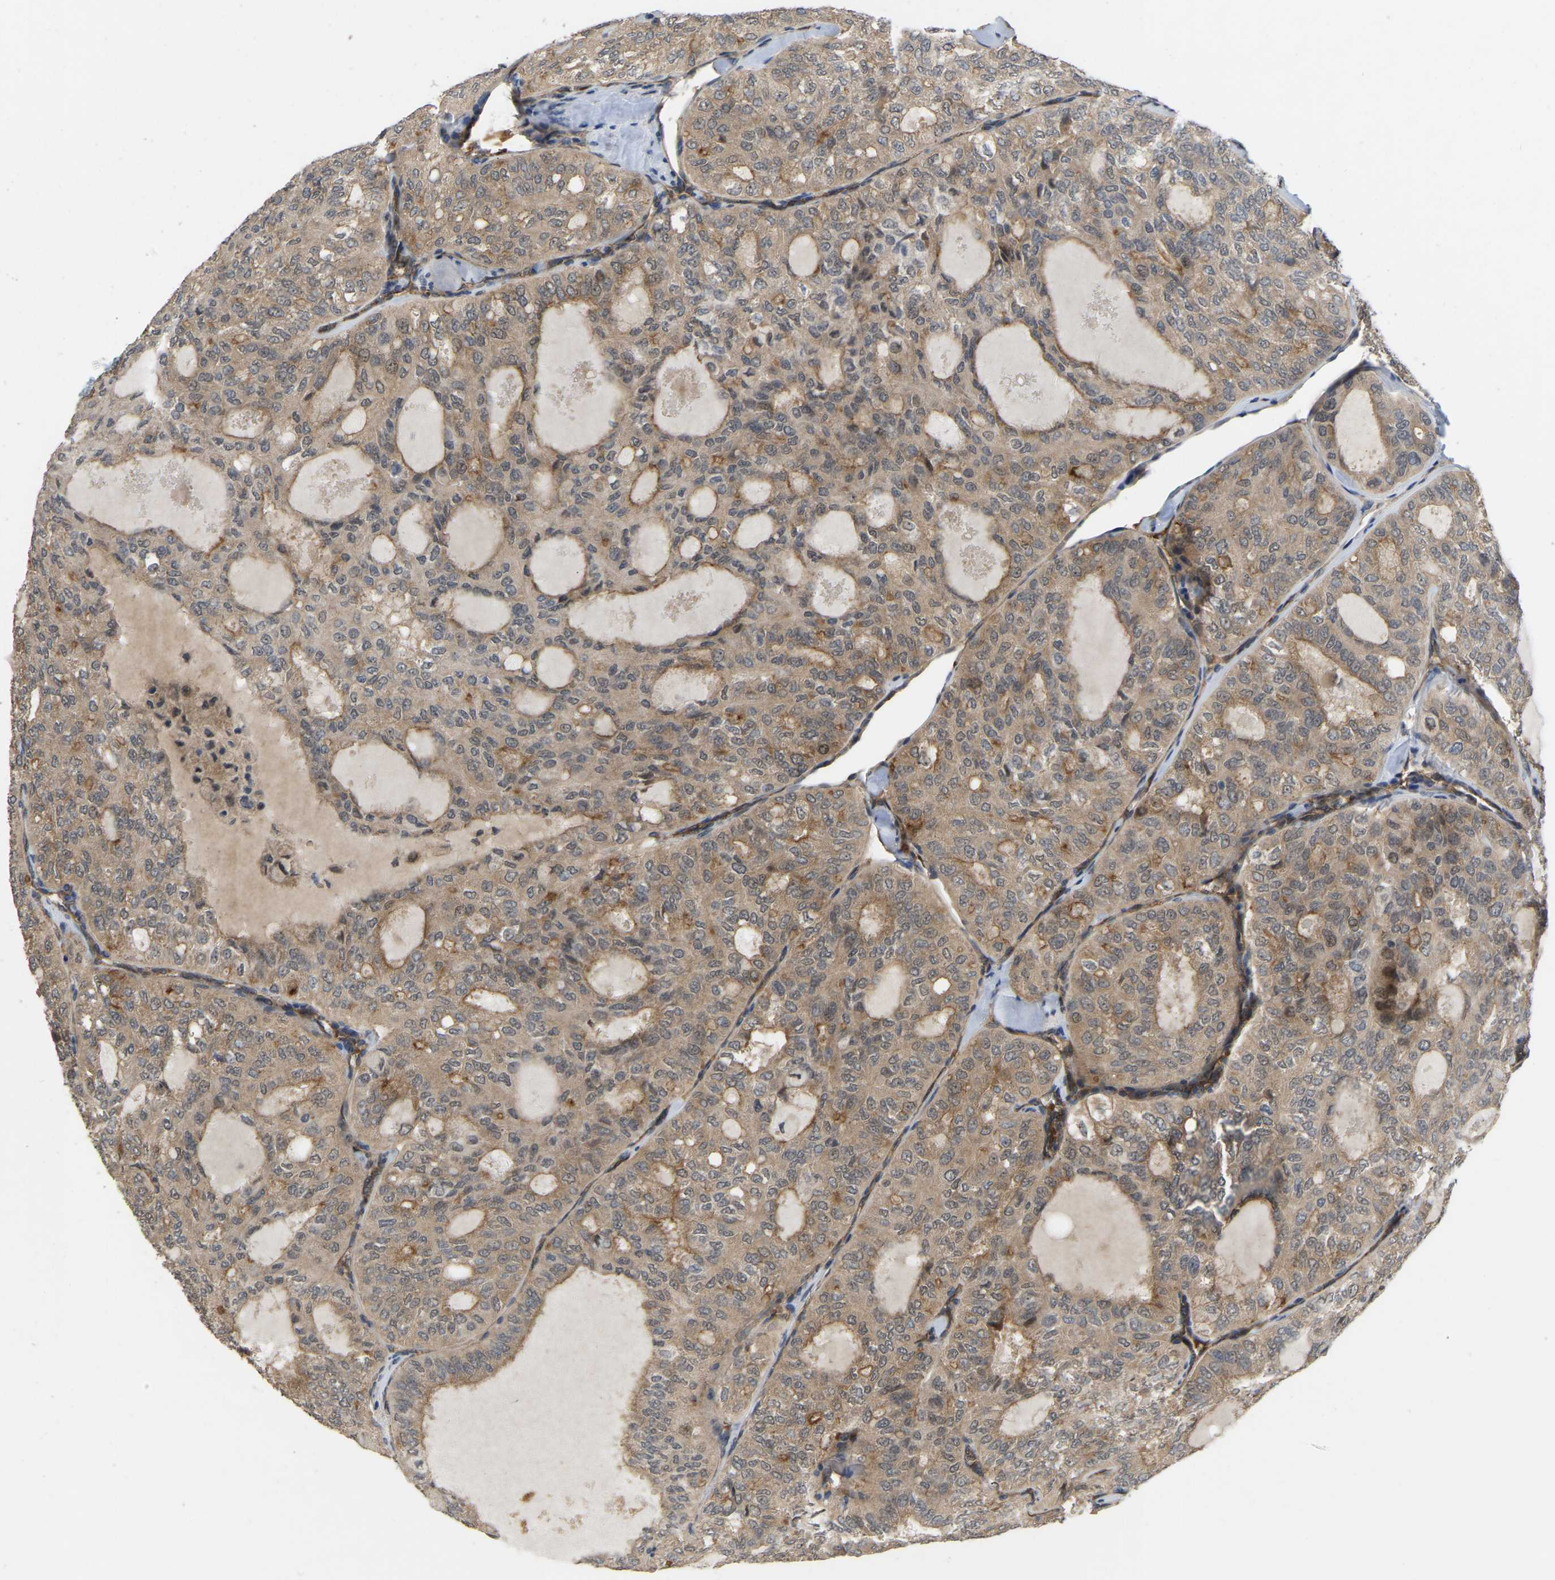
{"staining": {"intensity": "moderate", "quantity": ">75%", "location": "cytoplasmic/membranous"}, "tissue": "thyroid cancer", "cell_type": "Tumor cells", "image_type": "cancer", "snomed": [{"axis": "morphology", "description": "Follicular adenoma carcinoma, NOS"}, {"axis": "topography", "description": "Thyroid gland"}], "caption": "IHC histopathology image of follicular adenoma carcinoma (thyroid) stained for a protein (brown), which demonstrates medium levels of moderate cytoplasmic/membranous expression in about >75% of tumor cells.", "gene": "LIMK2", "patient": {"sex": "male", "age": 75}}